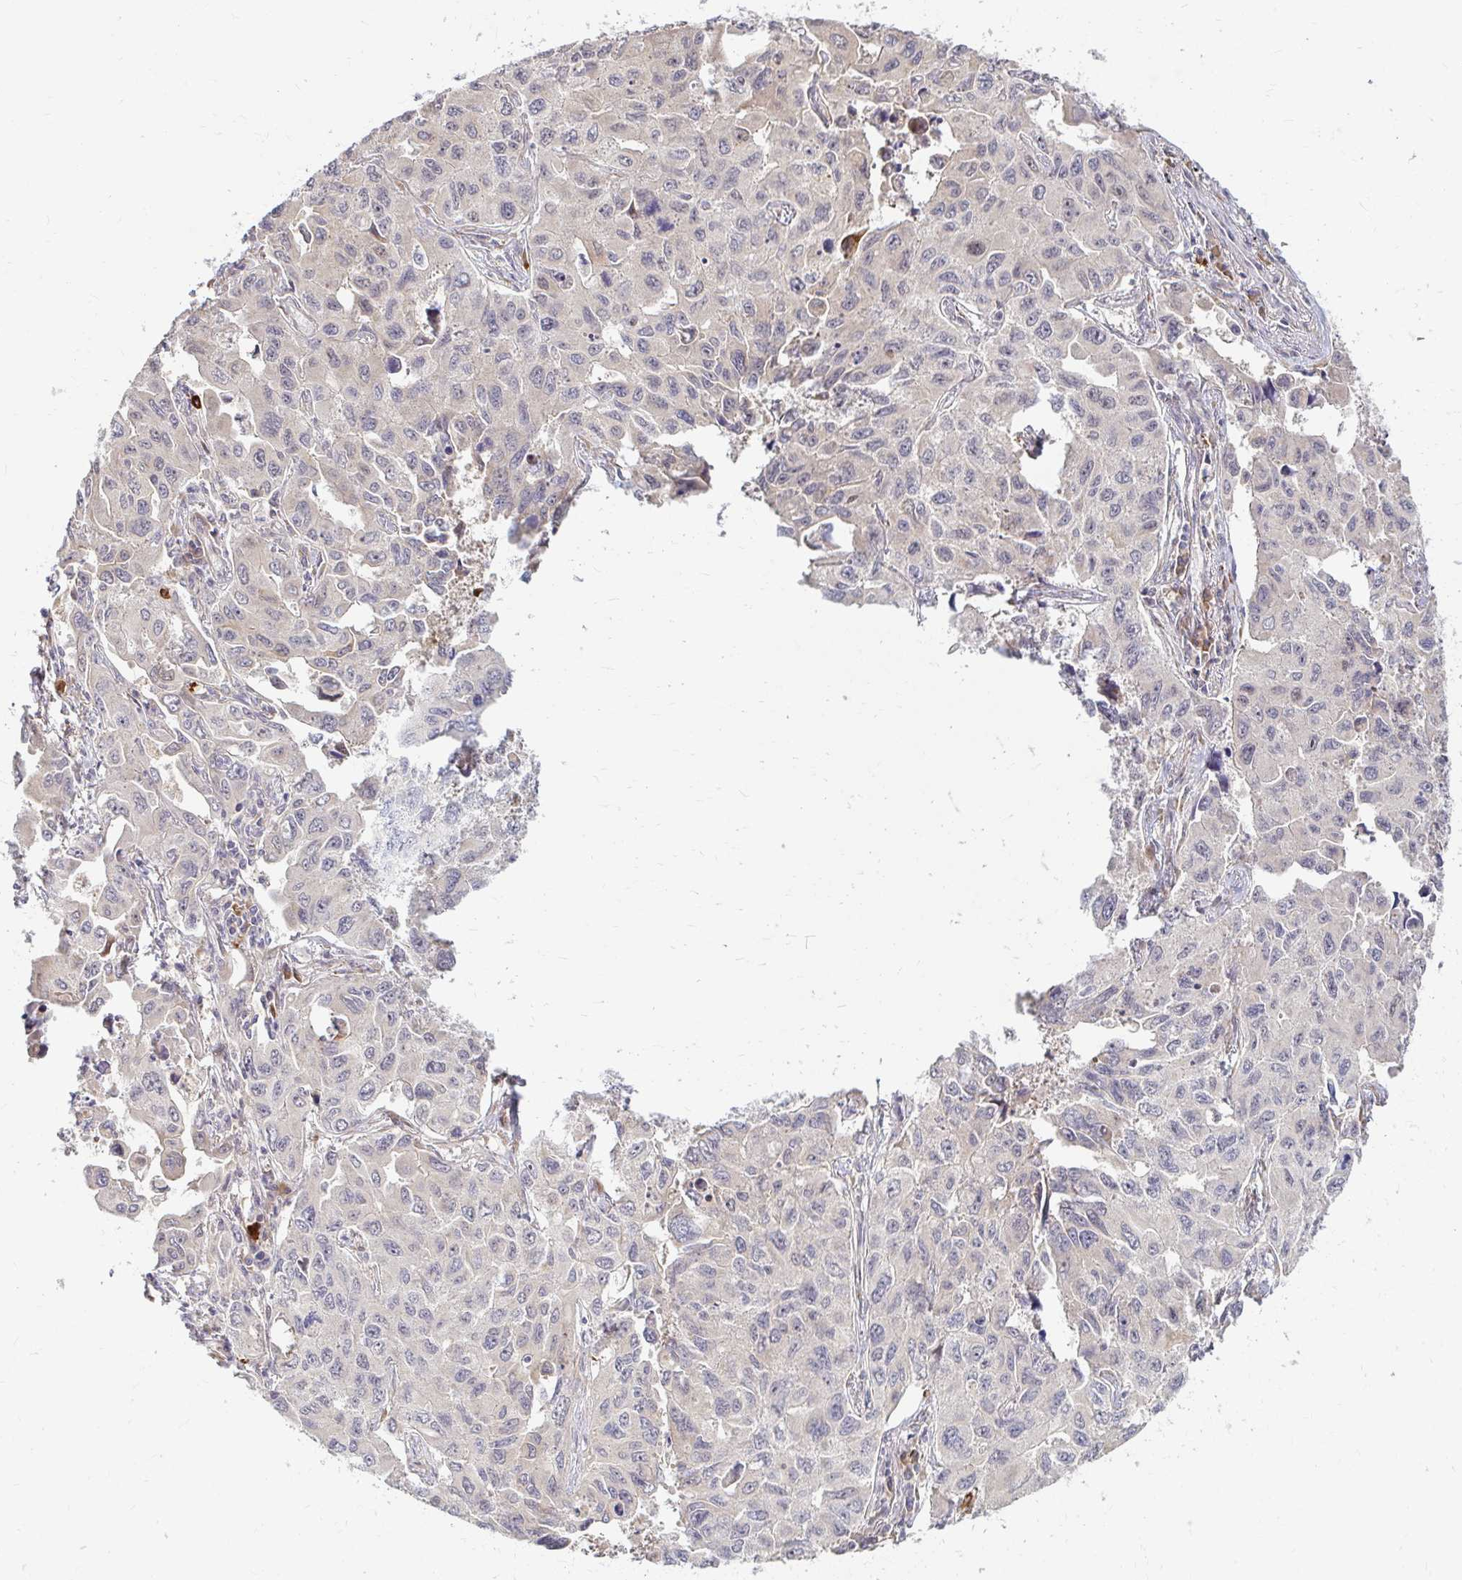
{"staining": {"intensity": "negative", "quantity": "none", "location": "none"}, "tissue": "lung cancer", "cell_type": "Tumor cells", "image_type": "cancer", "snomed": [{"axis": "morphology", "description": "Adenocarcinoma, NOS"}, {"axis": "topography", "description": "Lung"}], "caption": "DAB (3,3'-diaminobenzidine) immunohistochemical staining of adenocarcinoma (lung) demonstrates no significant staining in tumor cells. The staining was performed using DAB (3,3'-diaminobenzidine) to visualize the protein expression in brown, while the nuclei were stained in blue with hematoxylin (Magnification: 20x).", "gene": "CAST", "patient": {"sex": "male", "age": 64}}